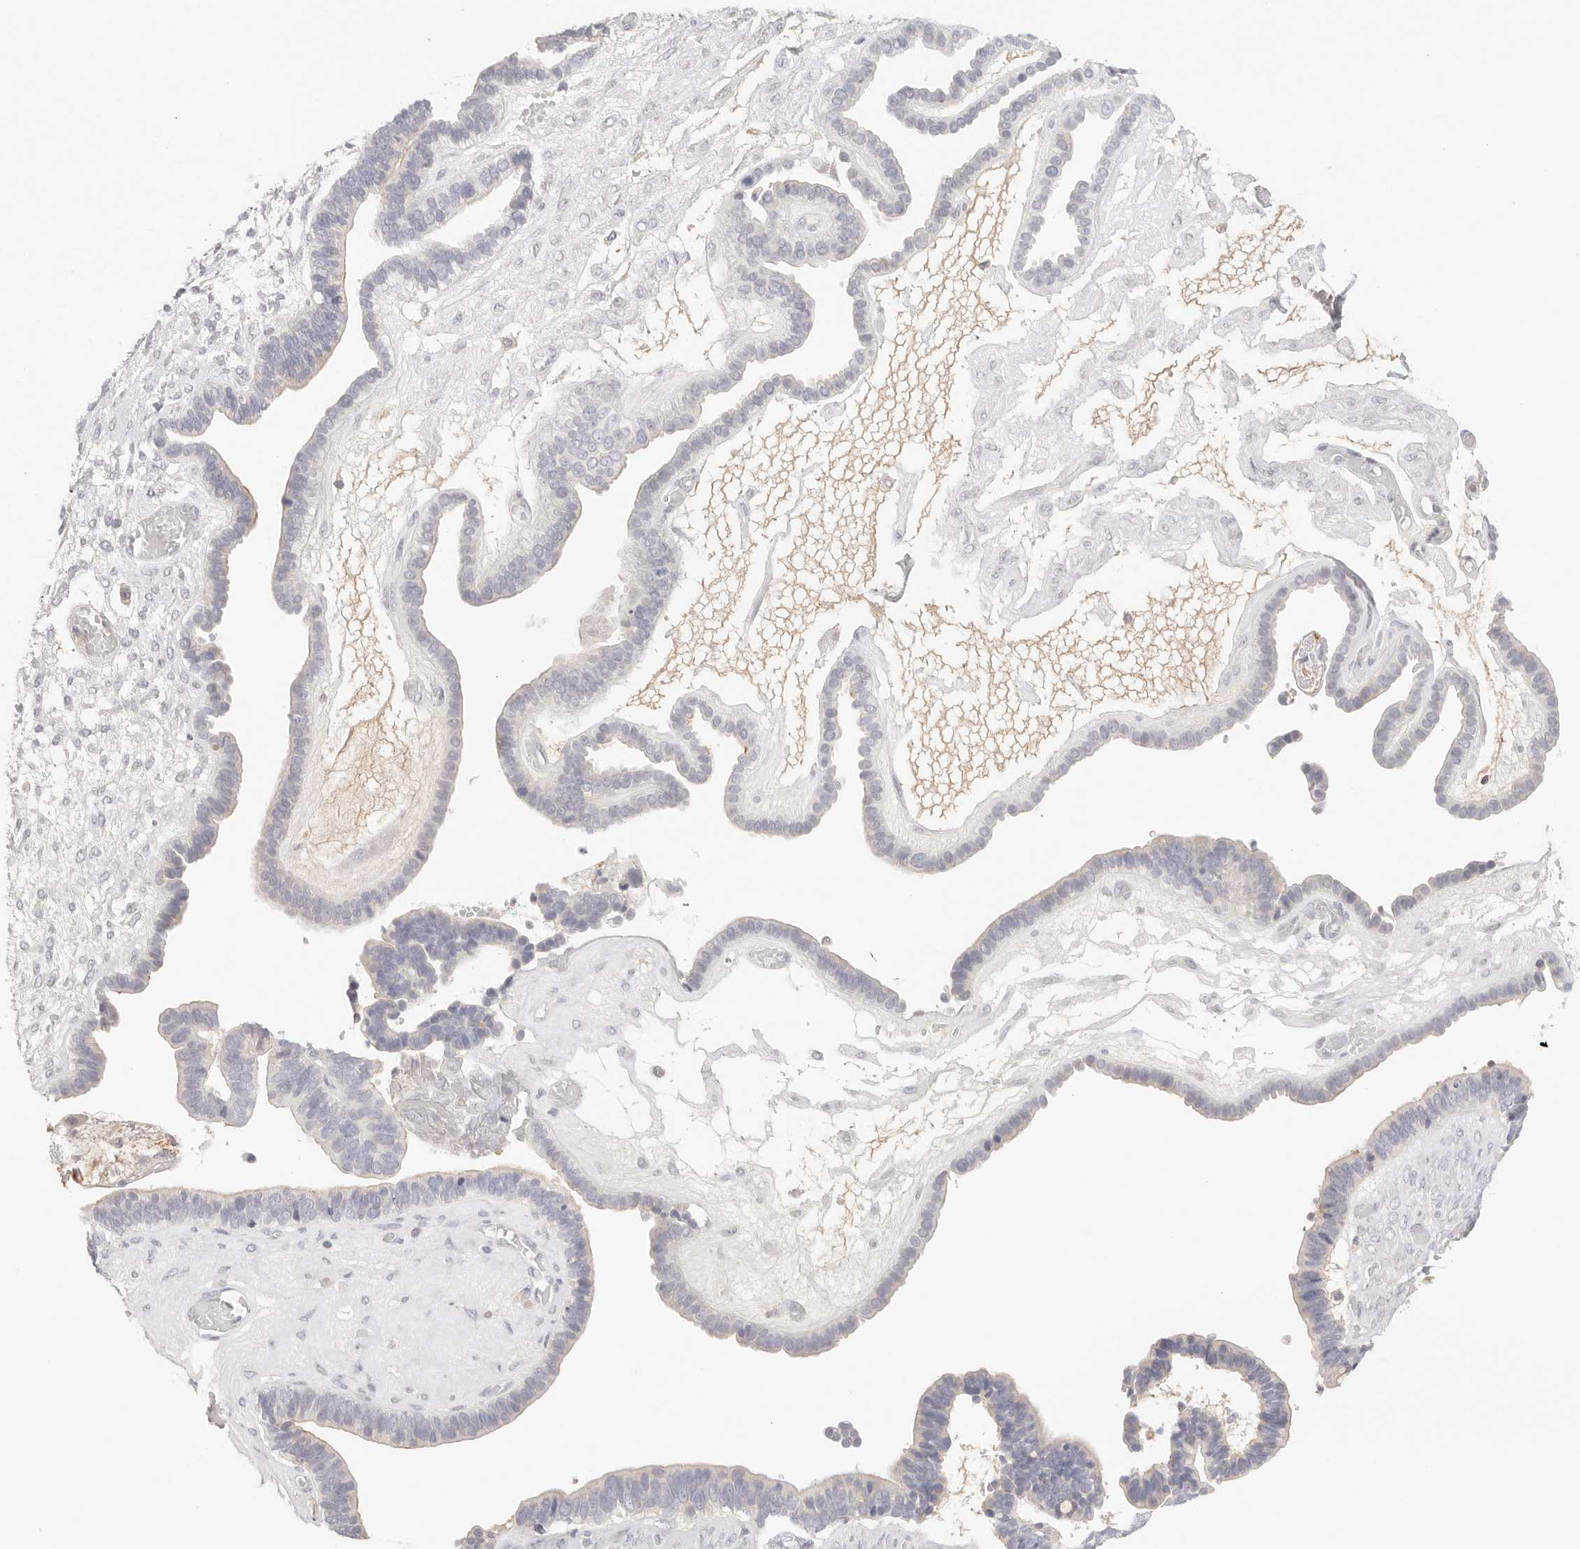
{"staining": {"intensity": "negative", "quantity": "none", "location": "none"}, "tissue": "ovarian cancer", "cell_type": "Tumor cells", "image_type": "cancer", "snomed": [{"axis": "morphology", "description": "Cystadenocarcinoma, serous, NOS"}, {"axis": "topography", "description": "Ovary"}], "caption": "IHC of human ovarian serous cystadenocarcinoma exhibits no expression in tumor cells.", "gene": "SPHK1", "patient": {"sex": "female", "age": 56}}